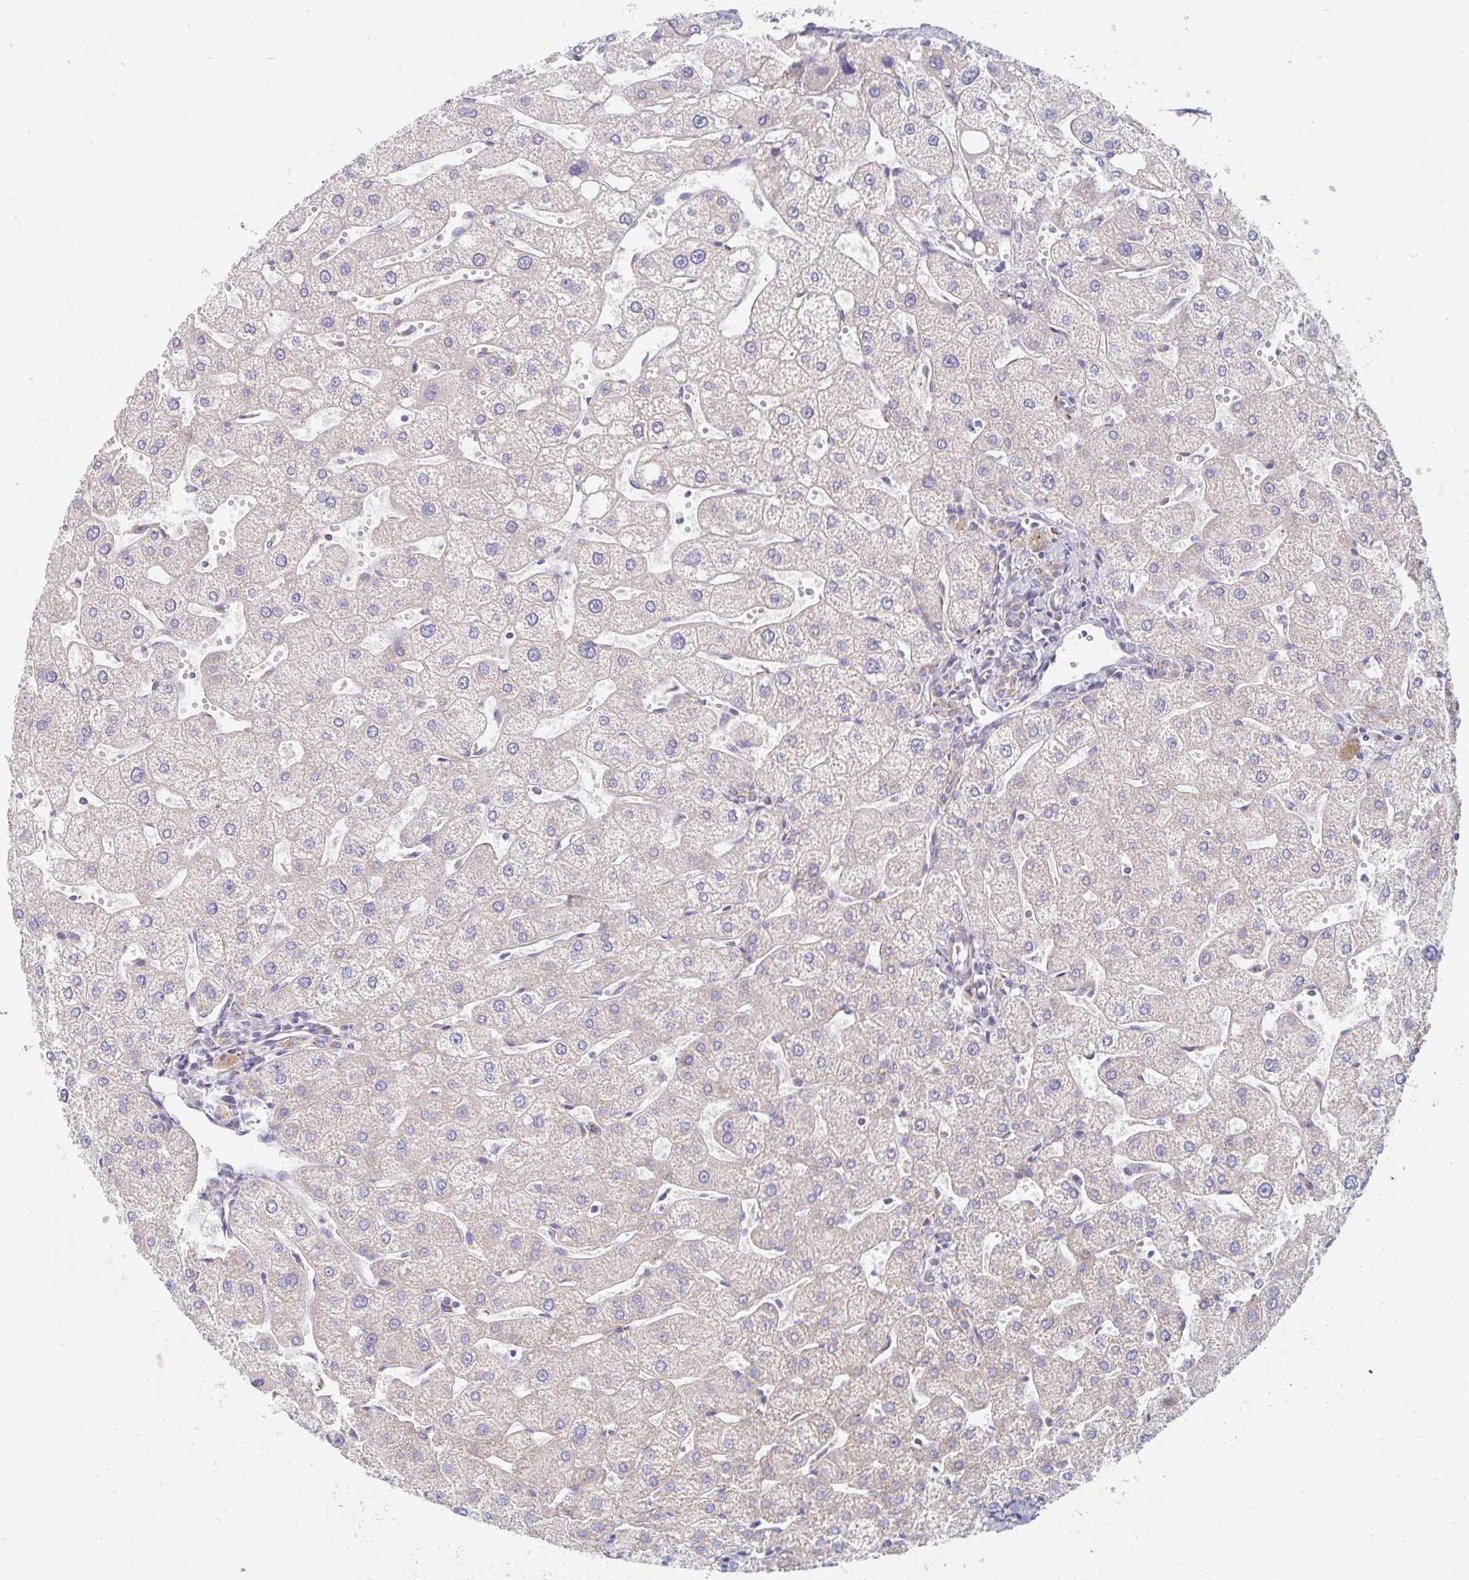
{"staining": {"intensity": "moderate", "quantity": ">75%", "location": "cytoplasmic/membranous"}, "tissue": "liver", "cell_type": "Cholangiocytes", "image_type": "normal", "snomed": [{"axis": "morphology", "description": "Normal tissue, NOS"}, {"axis": "topography", "description": "Liver"}], "caption": "Brown immunohistochemical staining in unremarkable human liver shows moderate cytoplasmic/membranous staining in approximately >75% of cholangiocytes.", "gene": "MAVS", "patient": {"sex": "male", "age": 67}}